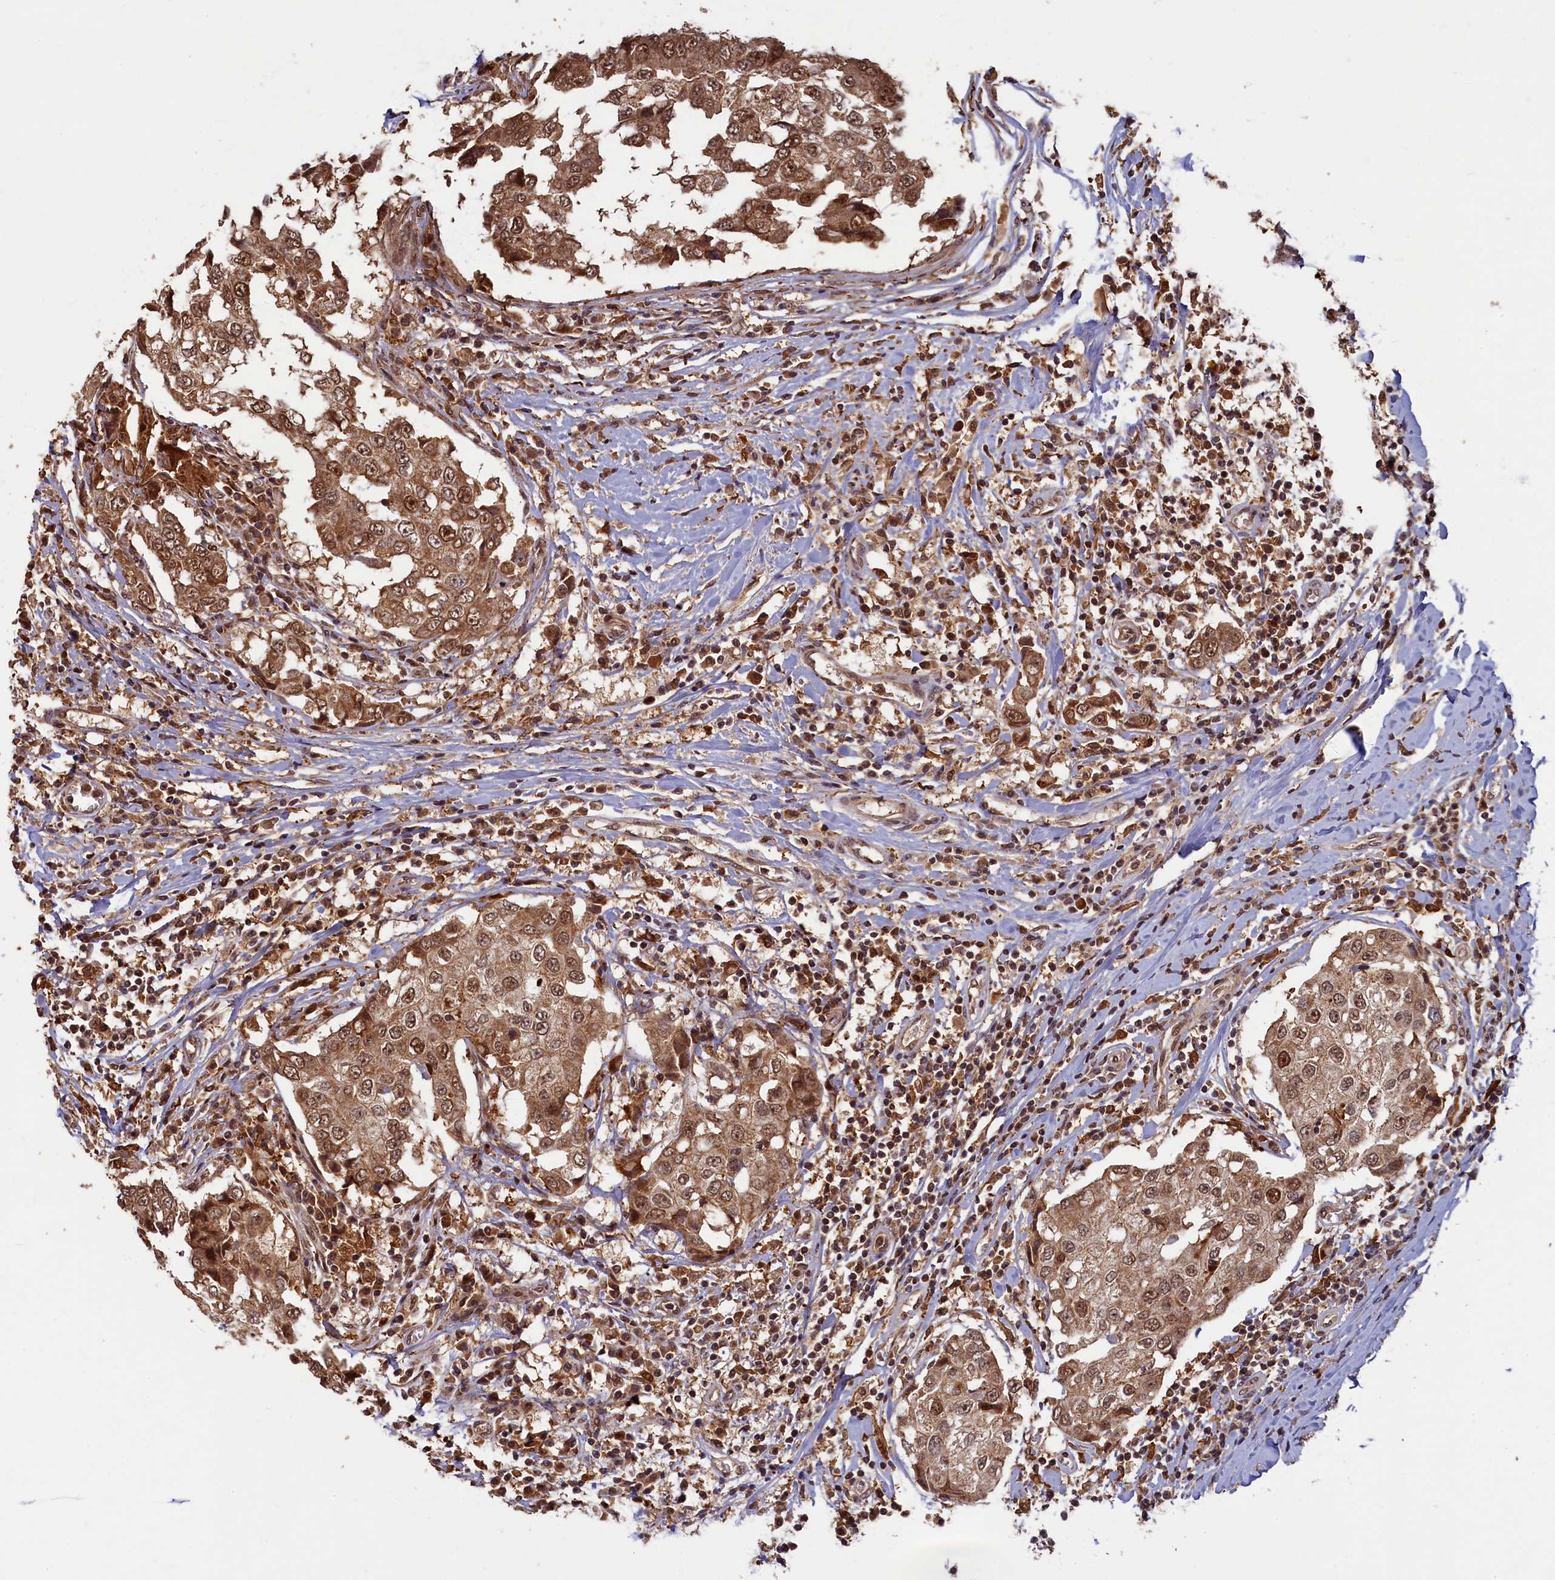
{"staining": {"intensity": "moderate", "quantity": ">75%", "location": "cytoplasmic/membranous,nuclear"}, "tissue": "breast cancer", "cell_type": "Tumor cells", "image_type": "cancer", "snomed": [{"axis": "morphology", "description": "Duct carcinoma"}, {"axis": "topography", "description": "Breast"}], "caption": "Breast intraductal carcinoma stained with a protein marker demonstrates moderate staining in tumor cells.", "gene": "BRCA1", "patient": {"sex": "female", "age": 27}}